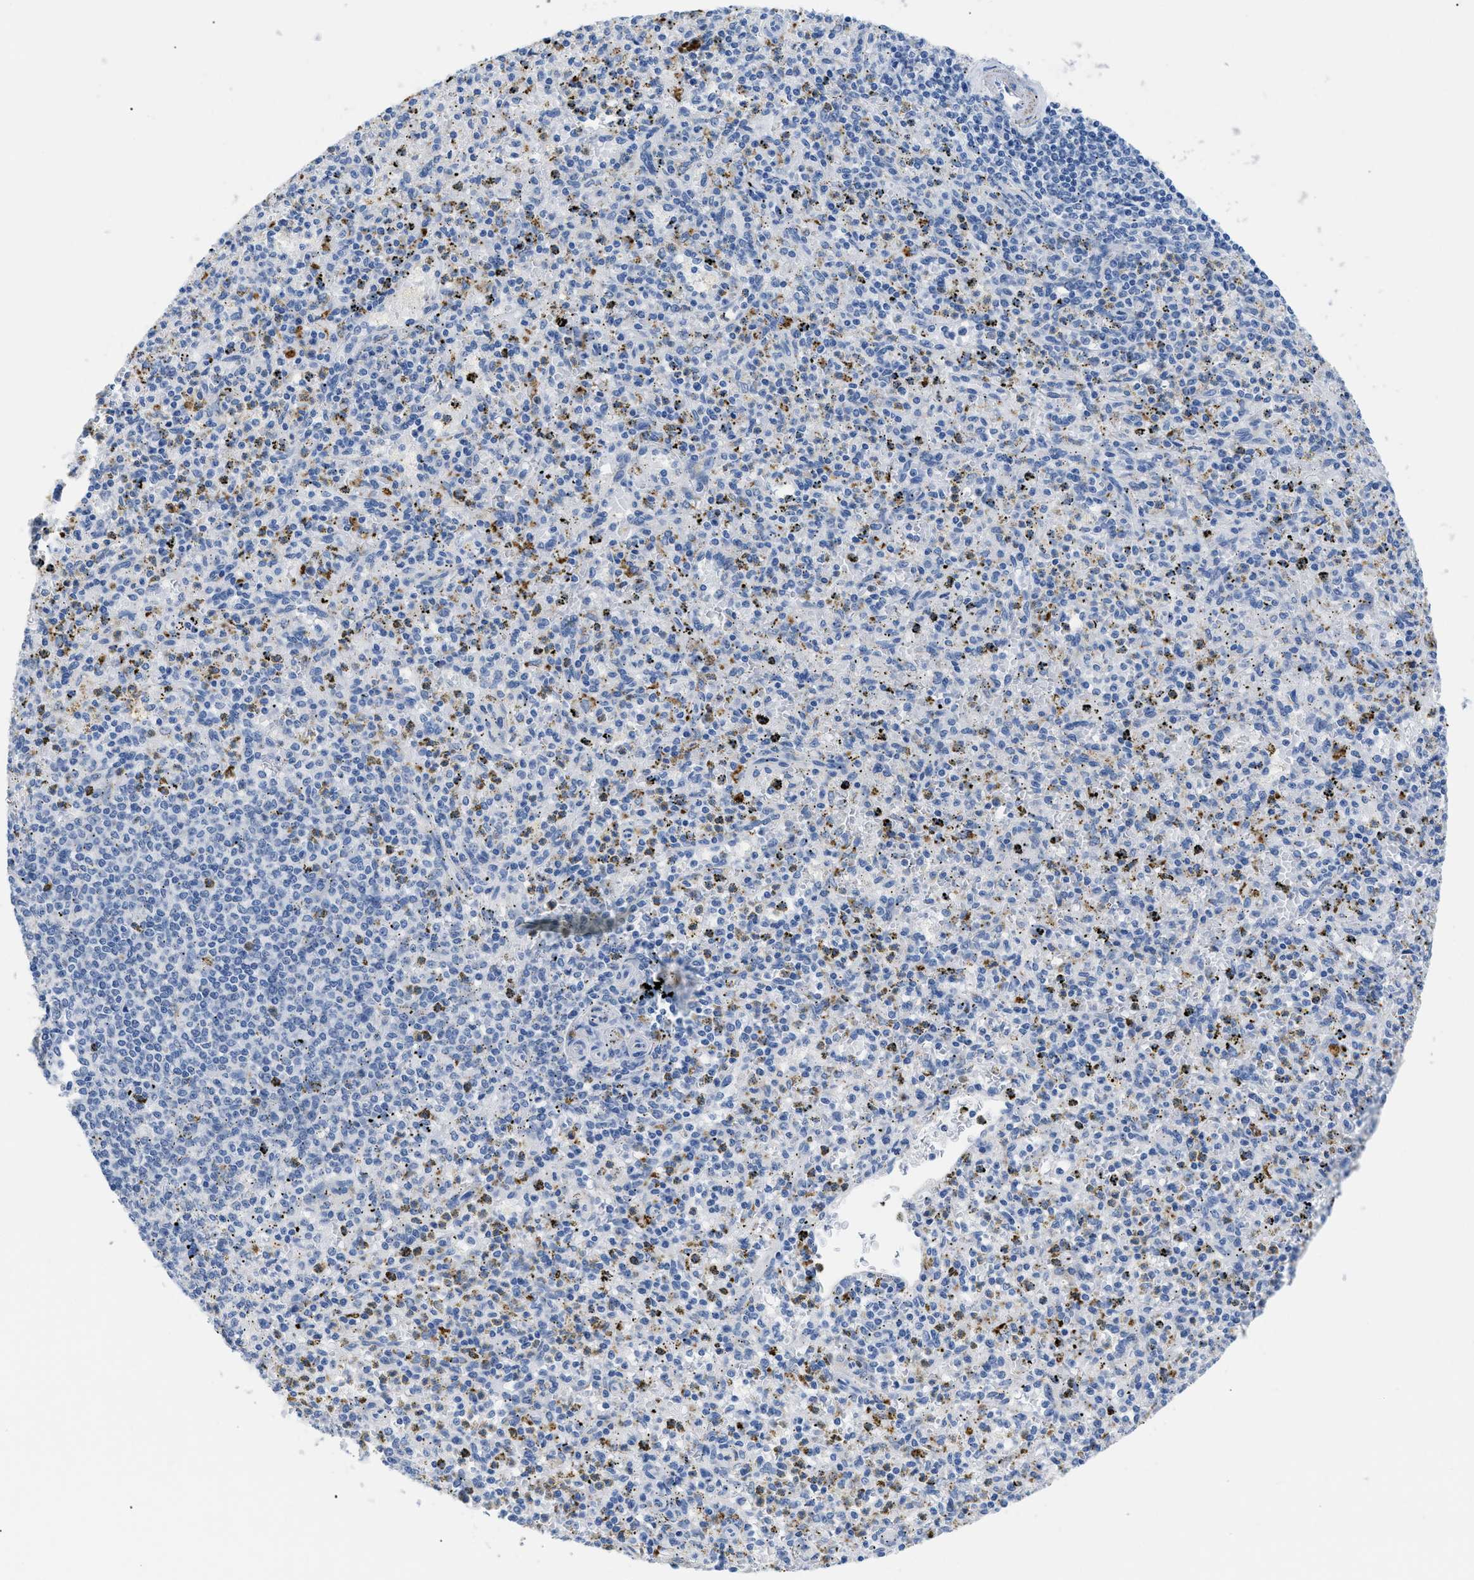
{"staining": {"intensity": "negative", "quantity": "none", "location": "none"}, "tissue": "spleen", "cell_type": "Cells in red pulp", "image_type": "normal", "snomed": [{"axis": "morphology", "description": "Normal tissue, NOS"}, {"axis": "topography", "description": "Spleen"}], "caption": "Immunohistochemistry image of normal spleen: human spleen stained with DAB (3,3'-diaminobenzidine) exhibits no significant protein positivity in cells in red pulp.", "gene": "APOBEC2", "patient": {"sex": "male", "age": 72}}